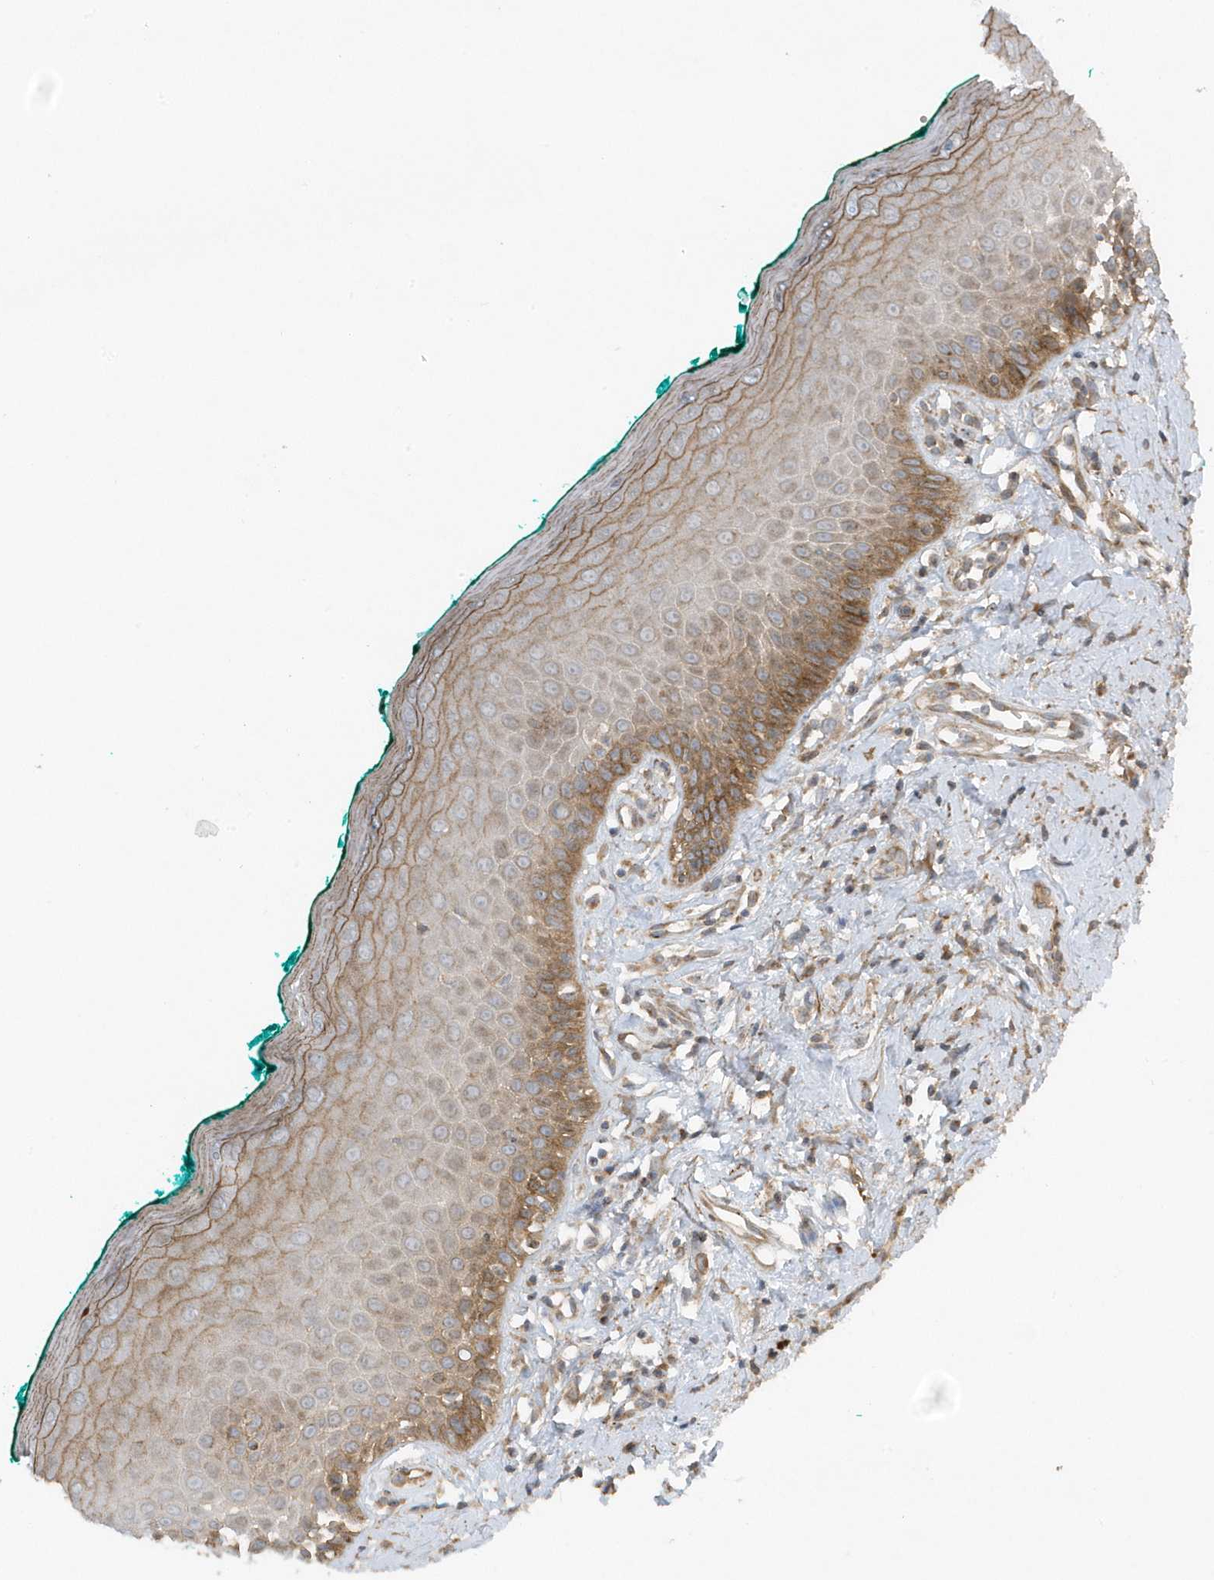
{"staining": {"intensity": "strong", "quantity": "25%-75%", "location": "cytoplasmic/membranous"}, "tissue": "oral mucosa", "cell_type": "Squamous epithelial cells", "image_type": "normal", "snomed": [{"axis": "morphology", "description": "Normal tissue, NOS"}, {"axis": "topography", "description": "Oral tissue"}], "caption": "Protein expression analysis of normal oral mucosa demonstrates strong cytoplasmic/membranous staining in approximately 25%-75% of squamous epithelial cells. Nuclei are stained in blue.", "gene": "SLC38A2", "patient": {"sex": "female", "age": 70}}